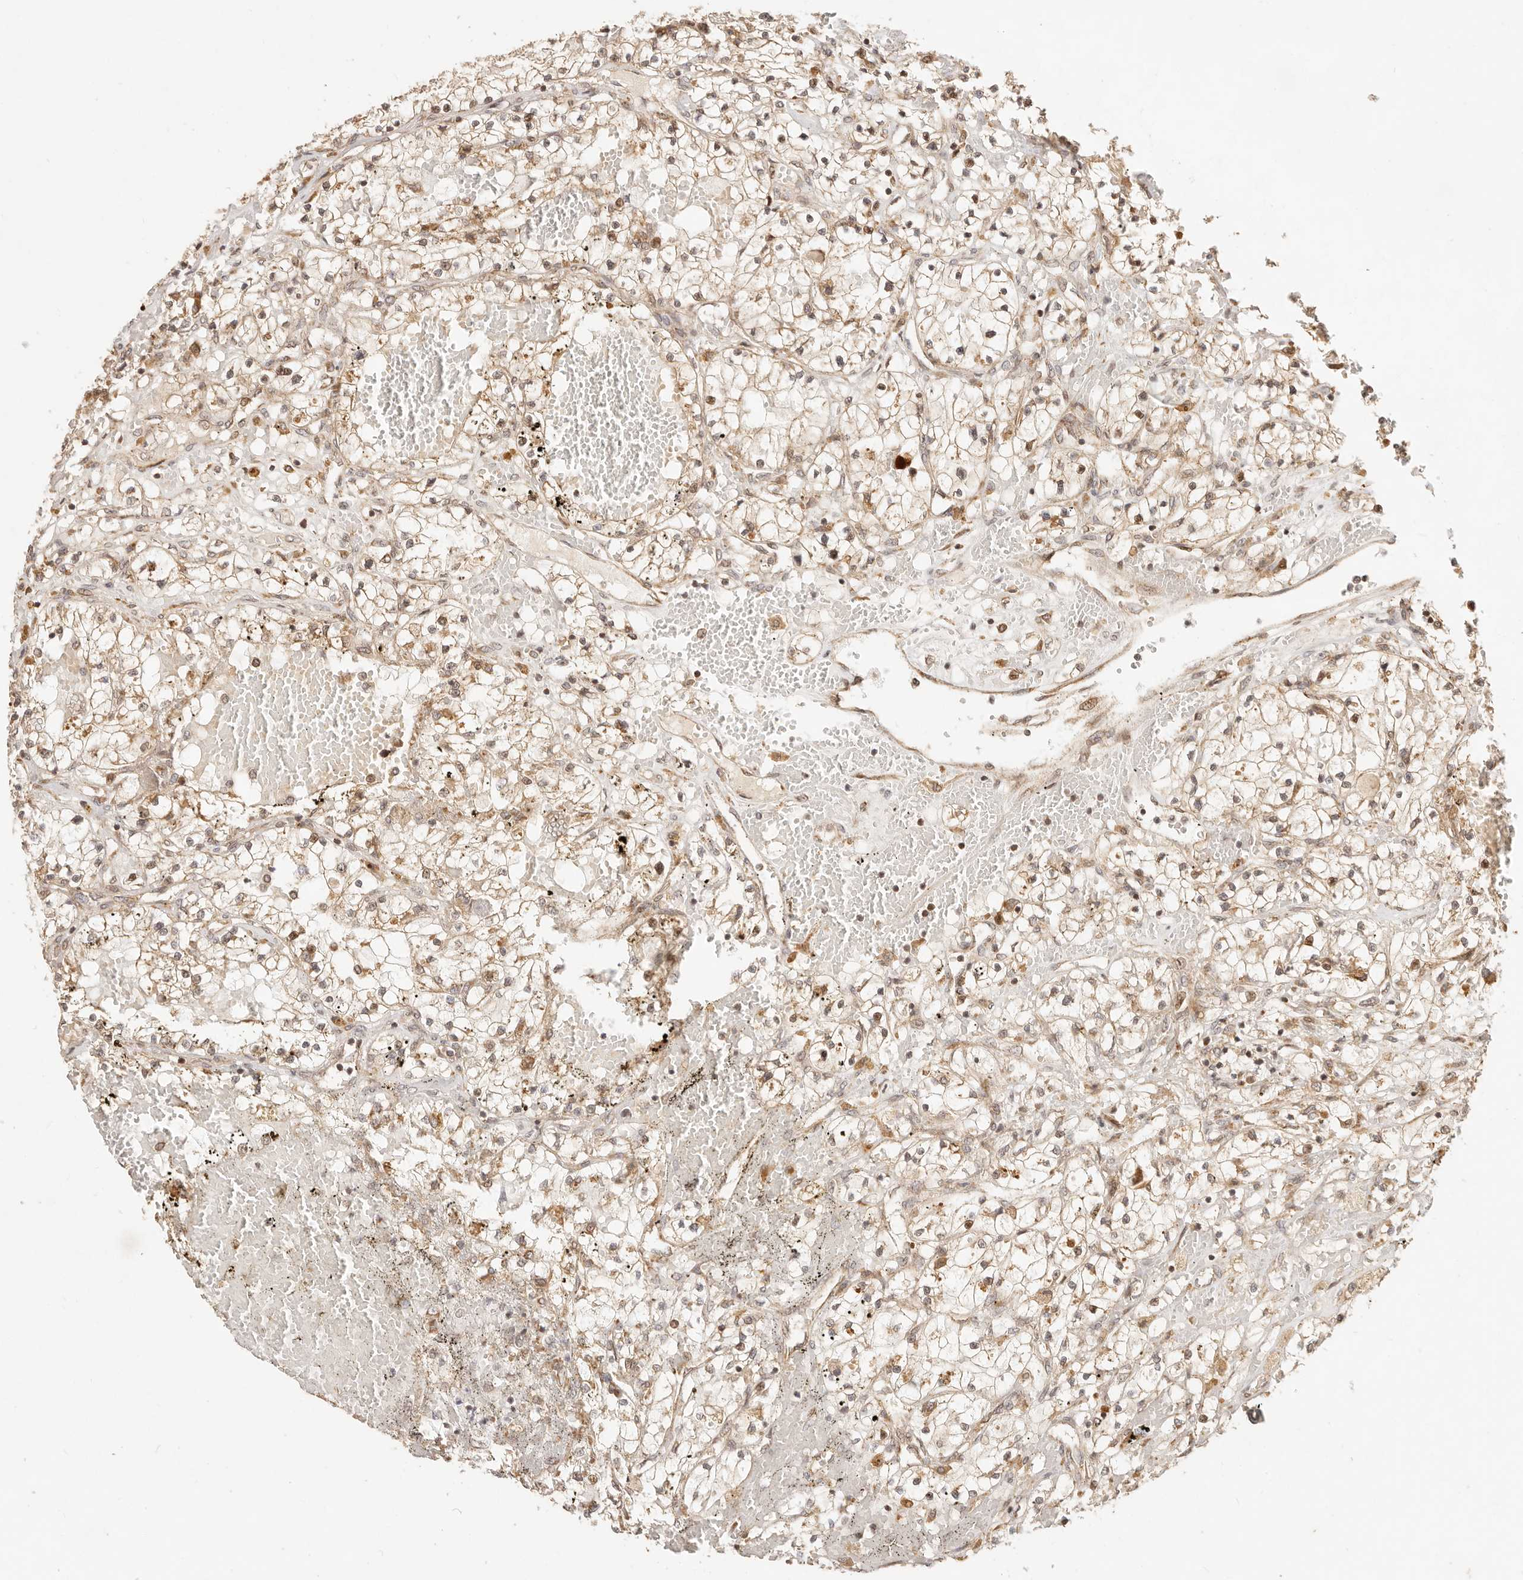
{"staining": {"intensity": "moderate", "quantity": ">75%", "location": "cytoplasmic/membranous"}, "tissue": "renal cancer", "cell_type": "Tumor cells", "image_type": "cancer", "snomed": [{"axis": "morphology", "description": "Normal tissue, NOS"}, {"axis": "morphology", "description": "Adenocarcinoma, NOS"}, {"axis": "topography", "description": "Kidney"}], "caption": "Tumor cells display medium levels of moderate cytoplasmic/membranous positivity in about >75% of cells in adenocarcinoma (renal).", "gene": "TIMM17A", "patient": {"sex": "male", "age": 68}}